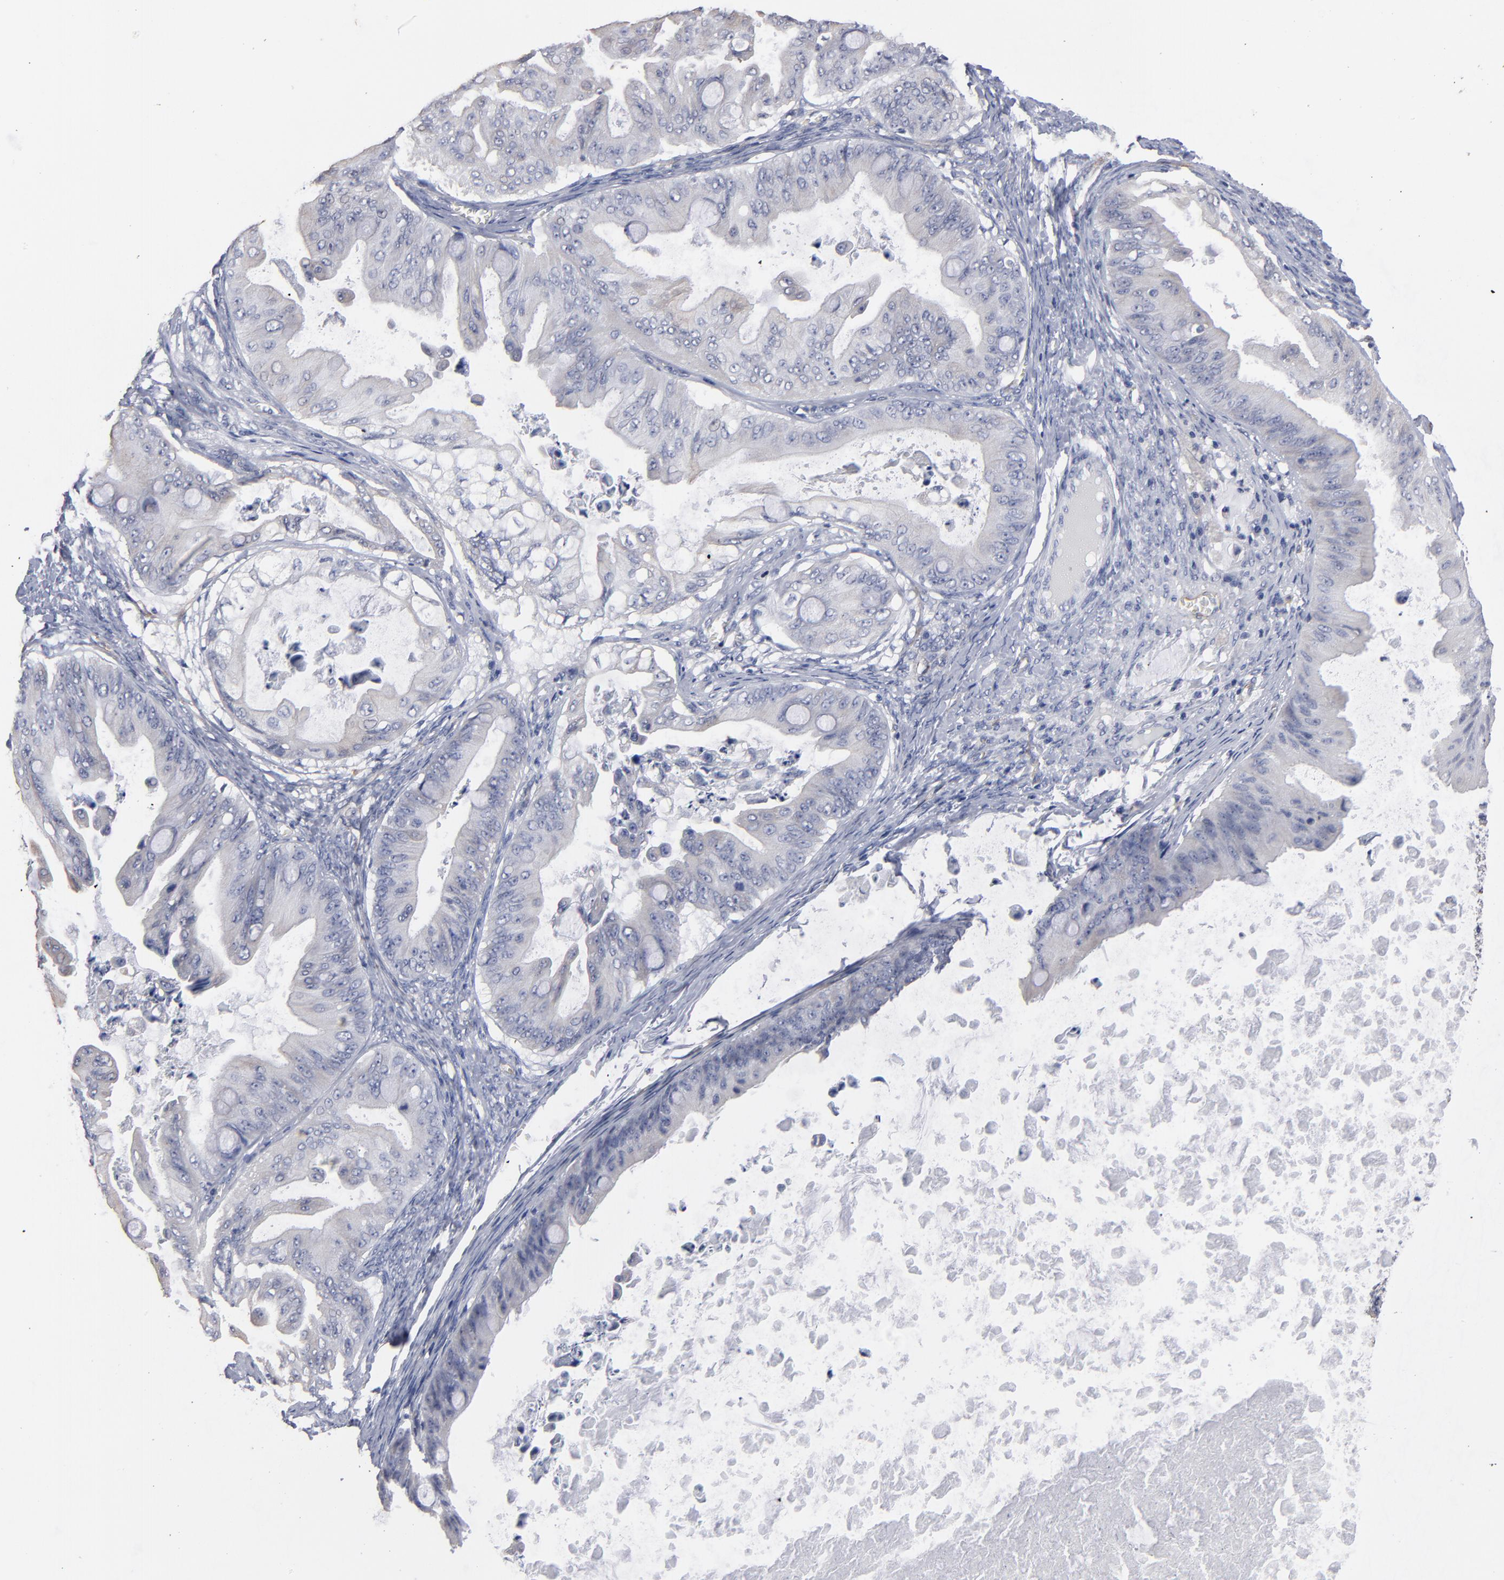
{"staining": {"intensity": "weak", "quantity": "<25%", "location": "cytoplasmic/membranous"}, "tissue": "ovarian cancer", "cell_type": "Tumor cells", "image_type": "cancer", "snomed": [{"axis": "morphology", "description": "Cystadenocarcinoma, mucinous, NOS"}, {"axis": "topography", "description": "Ovary"}], "caption": "Immunohistochemistry histopathology image of neoplastic tissue: ovarian cancer (mucinous cystadenocarcinoma) stained with DAB exhibits no significant protein expression in tumor cells.", "gene": "ZNF175", "patient": {"sex": "female", "age": 37}}